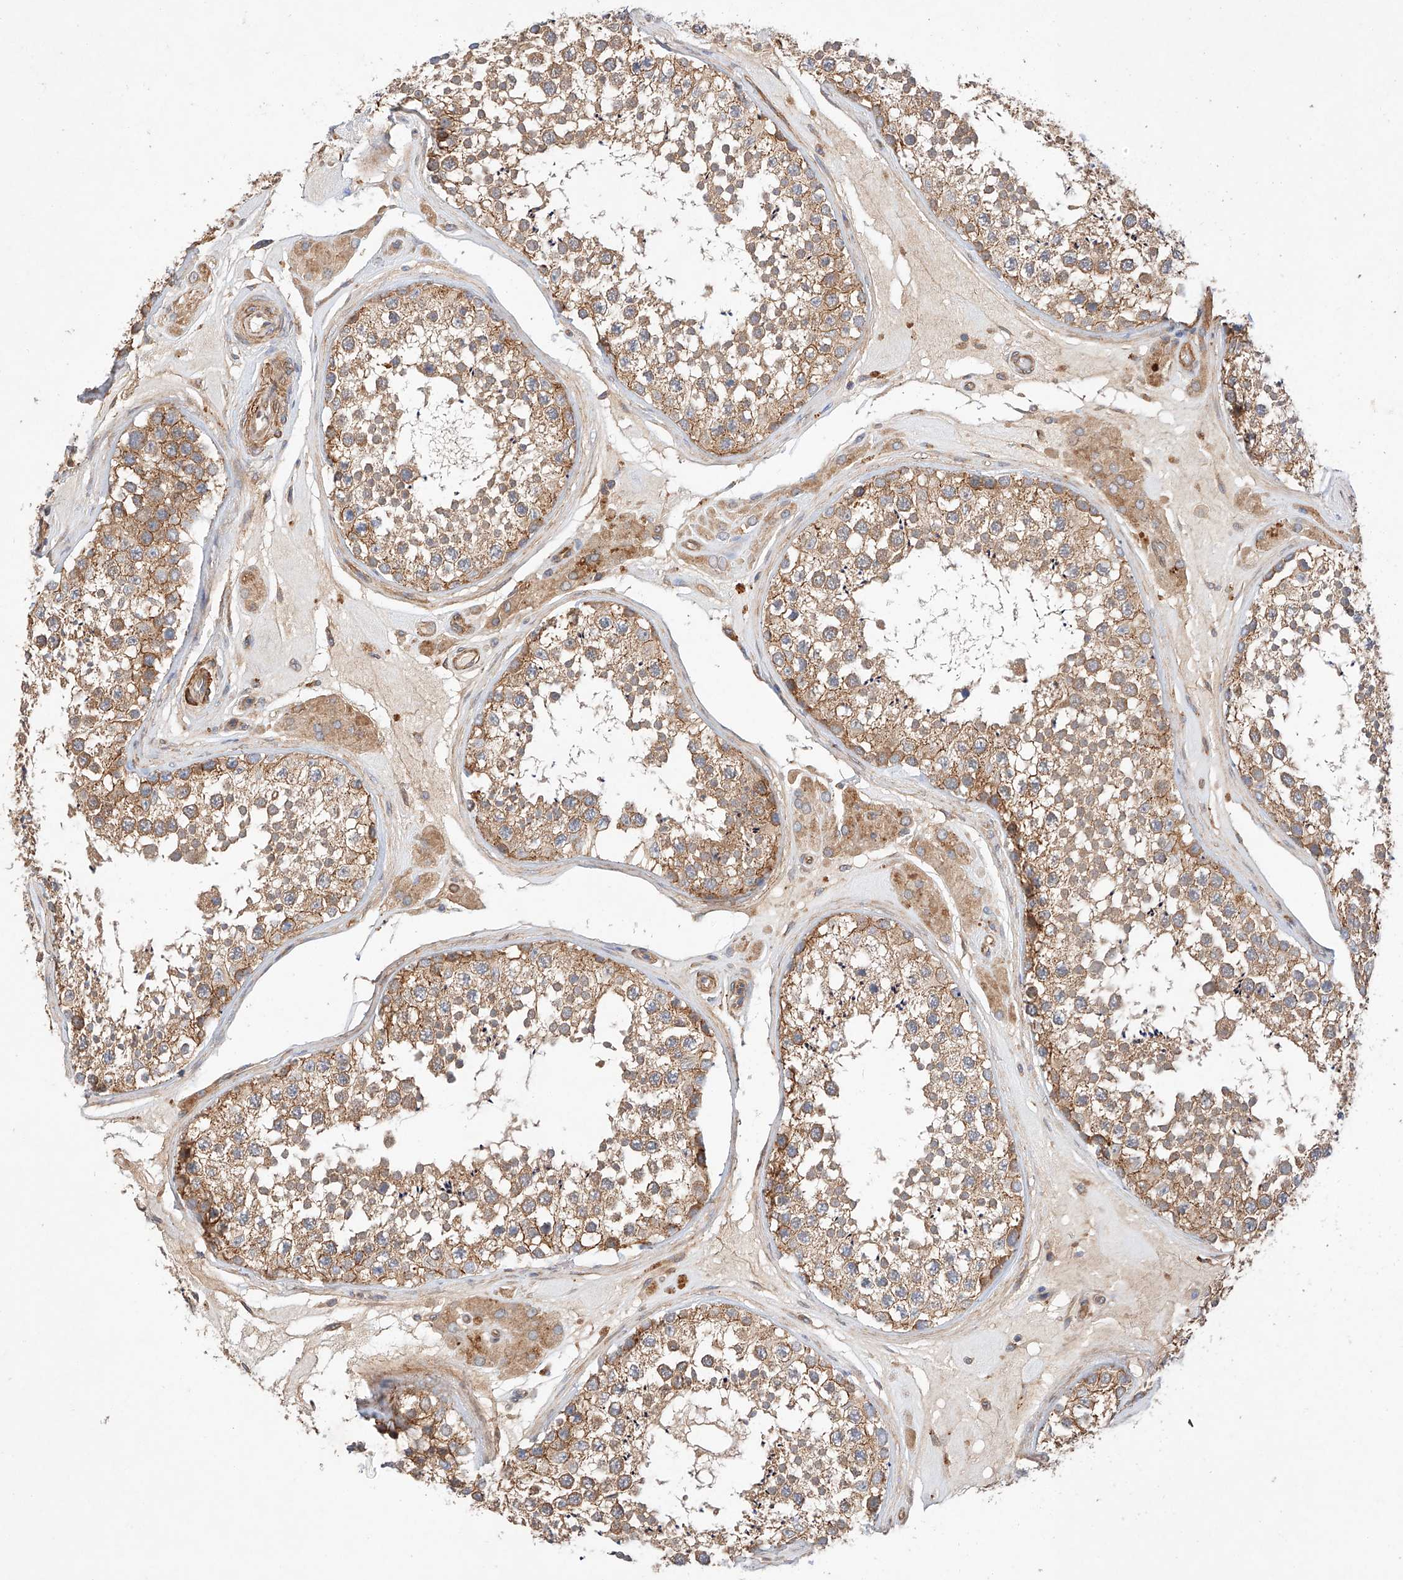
{"staining": {"intensity": "moderate", "quantity": ">75%", "location": "cytoplasmic/membranous"}, "tissue": "testis", "cell_type": "Cells in seminiferous ducts", "image_type": "normal", "snomed": [{"axis": "morphology", "description": "Normal tissue, NOS"}, {"axis": "topography", "description": "Testis"}], "caption": "High-magnification brightfield microscopy of normal testis stained with DAB (brown) and counterstained with hematoxylin (blue). cells in seminiferous ducts exhibit moderate cytoplasmic/membranous staining is identified in about>75% of cells. (Stains: DAB (3,3'-diaminobenzidine) in brown, nuclei in blue, Microscopy: brightfield microscopy at high magnification).", "gene": "RAB23", "patient": {"sex": "male", "age": 46}}